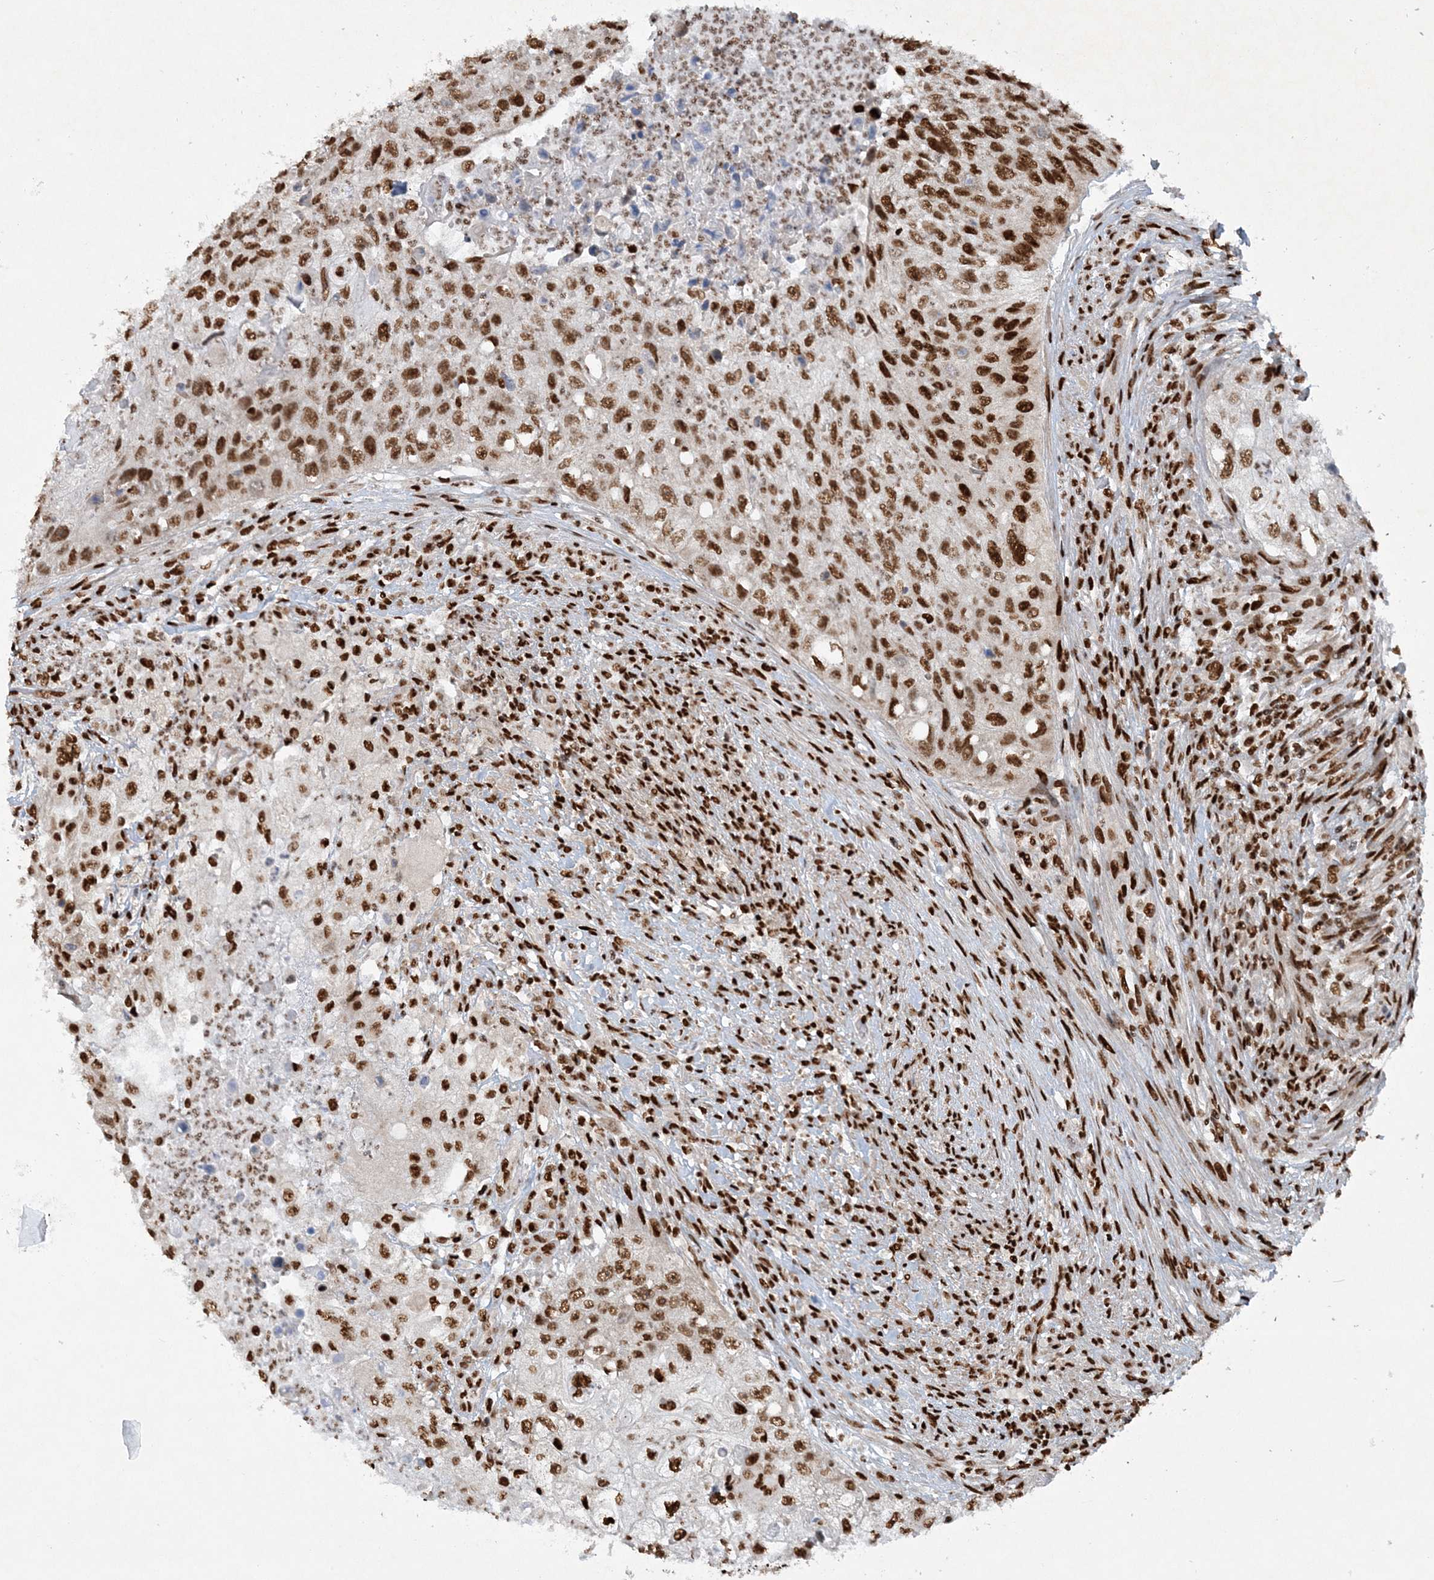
{"staining": {"intensity": "strong", "quantity": ">75%", "location": "nuclear"}, "tissue": "urothelial cancer", "cell_type": "Tumor cells", "image_type": "cancer", "snomed": [{"axis": "morphology", "description": "Urothelial carcinoma, High grade"}, {"axis": "topography", "description": "Urinary bladder"}], "caption": "Strong nuclear positivity for a protein is appreciated in approximately >75% of tumor cells of urothelial carcinoma (high-grade) using IHC.", "gene": "DELE1", "patient": {"sex": "female", "age": 60}}